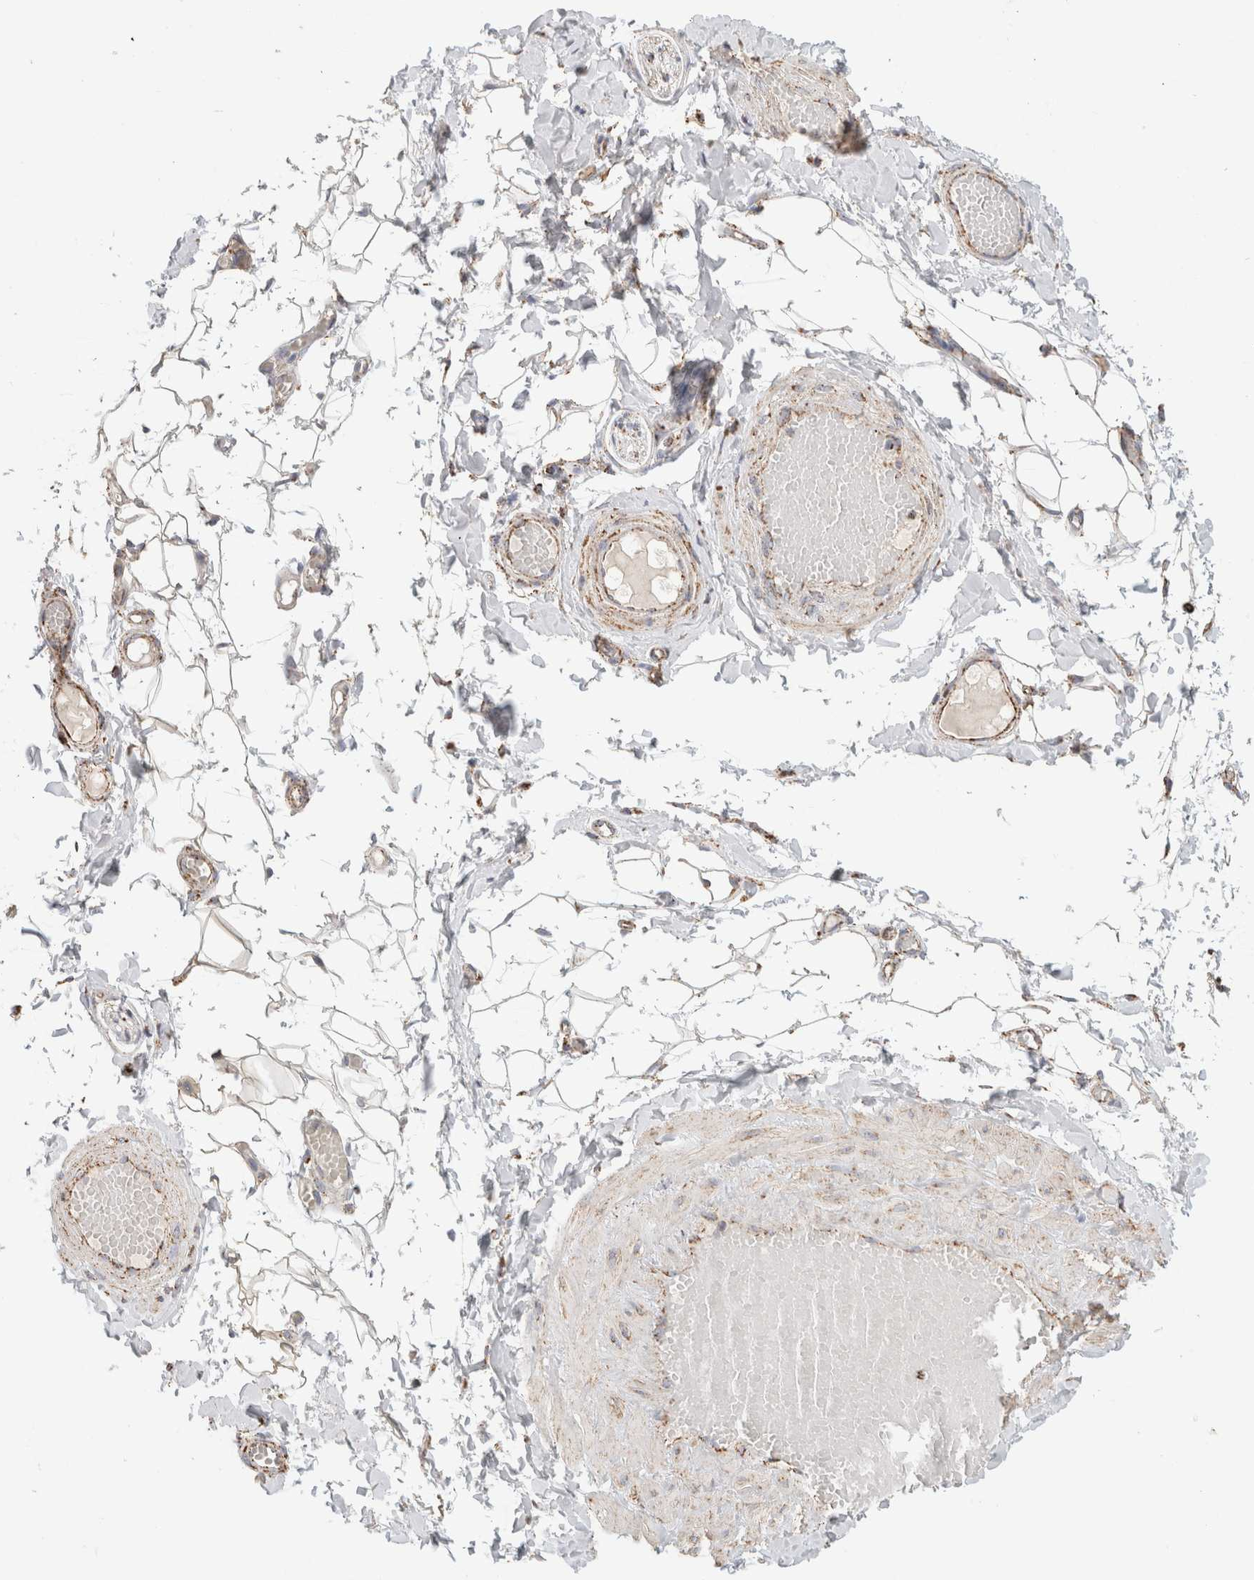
{"staining": {"intensity": "moderate", "quantity": "<25%", "location": "cytoplasmic/membranous"}, "tissue": "adipose tissue", "cell_type": "Adipocytes", "image_type": "normal", "snomed": [{"axis": "morphology", "description": "Normal tissue, NOS"}, {"axis": "topography", "description": "Adipose tissue"}, {"axis": "topography", "description": "Vascular tissue"}, {"axis": "topography", "description": "Peripheral nerve tissue"}], "caption": "DAB (3,3'-diaminobenzidine) immunohistochemical staining of benign adipose tissue displays moderate cytoplasmic/membranous protein positivity in about <25% of adipocytes.", "gene": "C1QBP", "patient": {"sex": "male", "age": 25}}